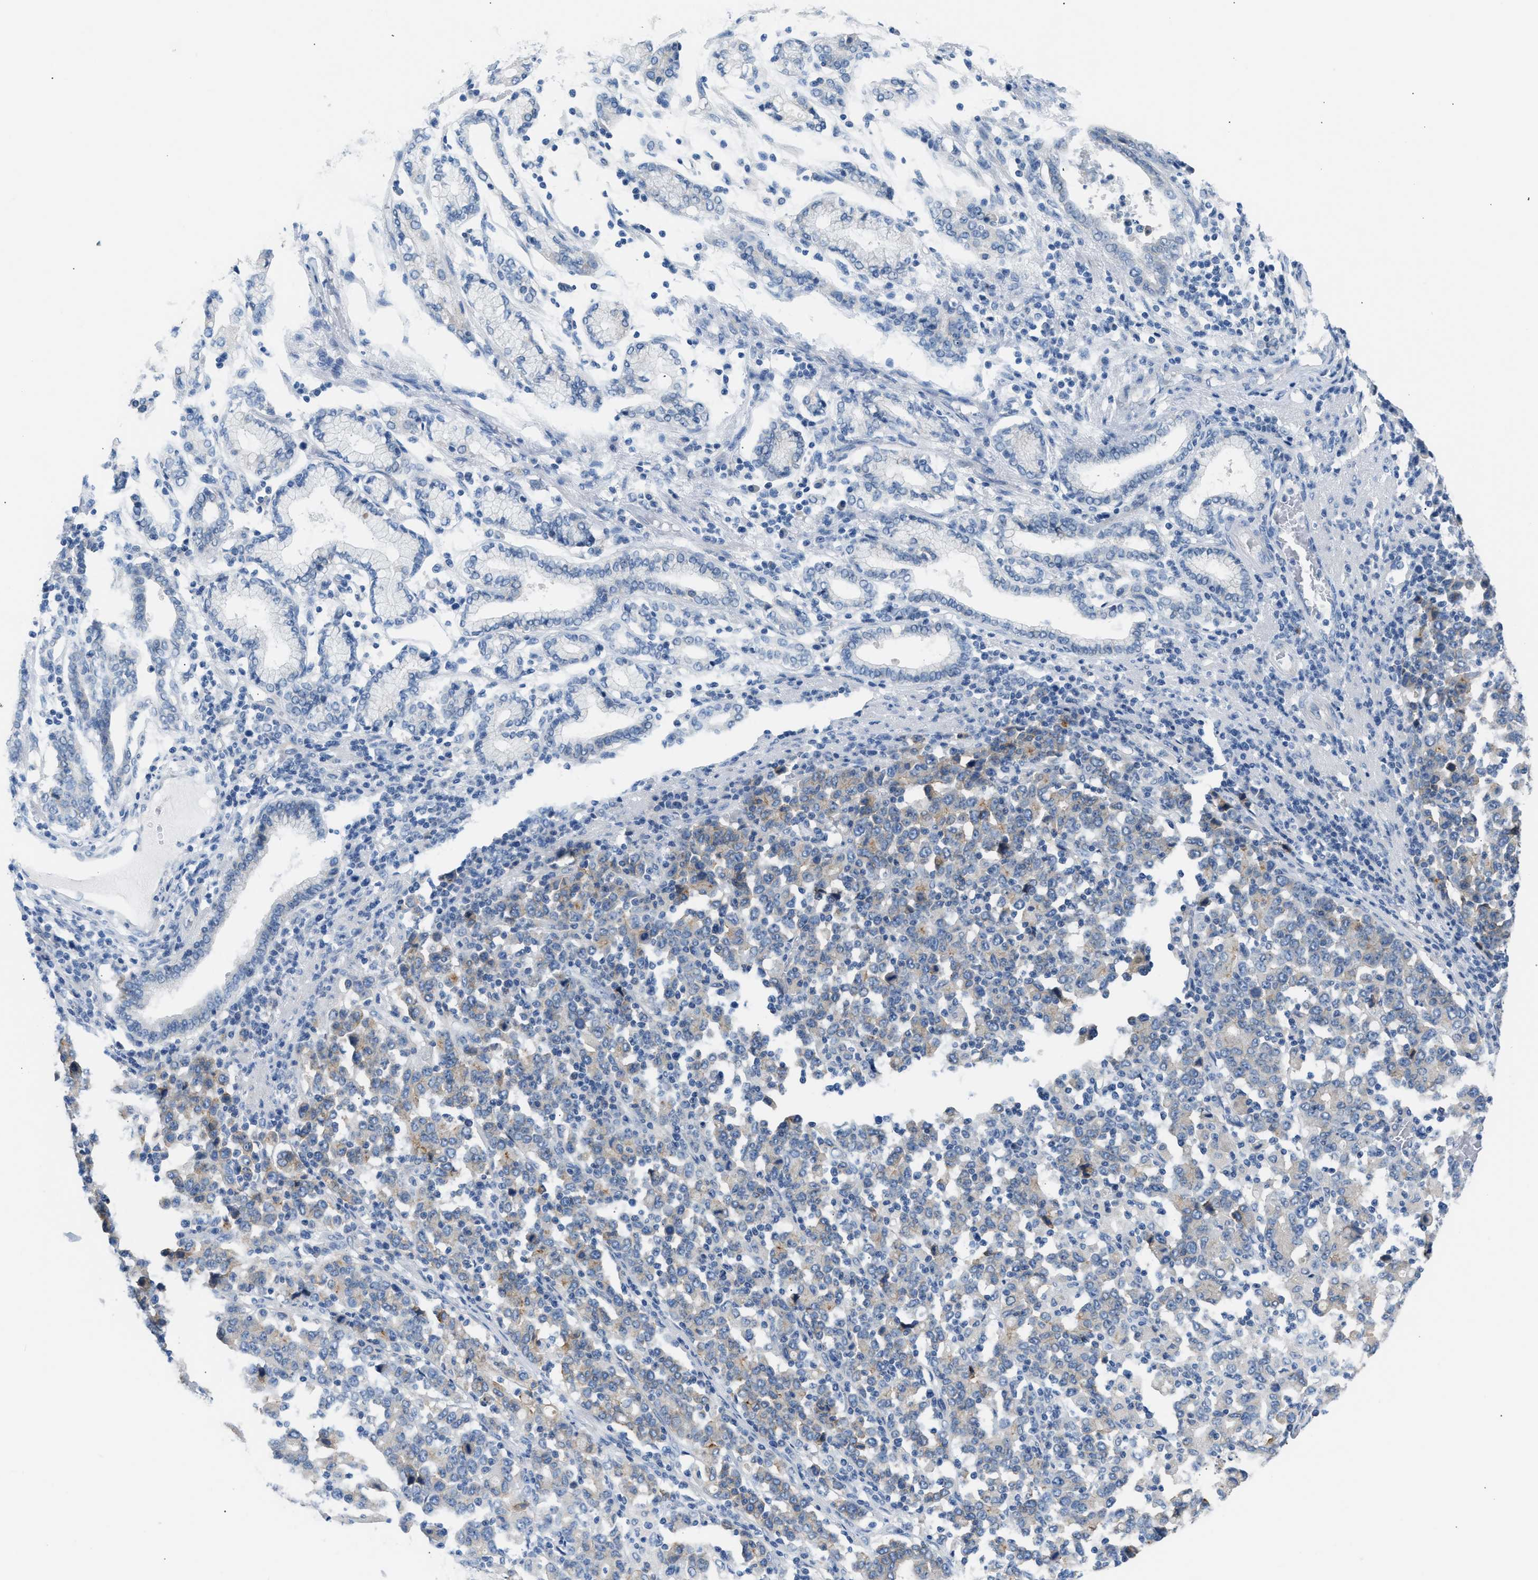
{"staining": {"intensity": "weak", "quantity": "25%-75%", "location": "cytoplasmic/membranous"}, "tissue": "stomach cancer", "cell_type": "Tumor cells", "image_type": "cancer", "snomed": [{"axis": "morphology", "description": "Adenocarcinoma, NOS"}, {"axis": "topography", "description": "Stomach, upper"}], "caption": "Immunohistochemistry (IHC) of human stomach adenocarcinoma demonstrates low levels of weak cytoplasmic/membranous expression in approximately 25%-75% of tumor cells. (brown staining indicates protein expression, while blue staining denotes nuclei).", "gene": "ERBB2", "patient": {"sex": "male", "age": 69}}